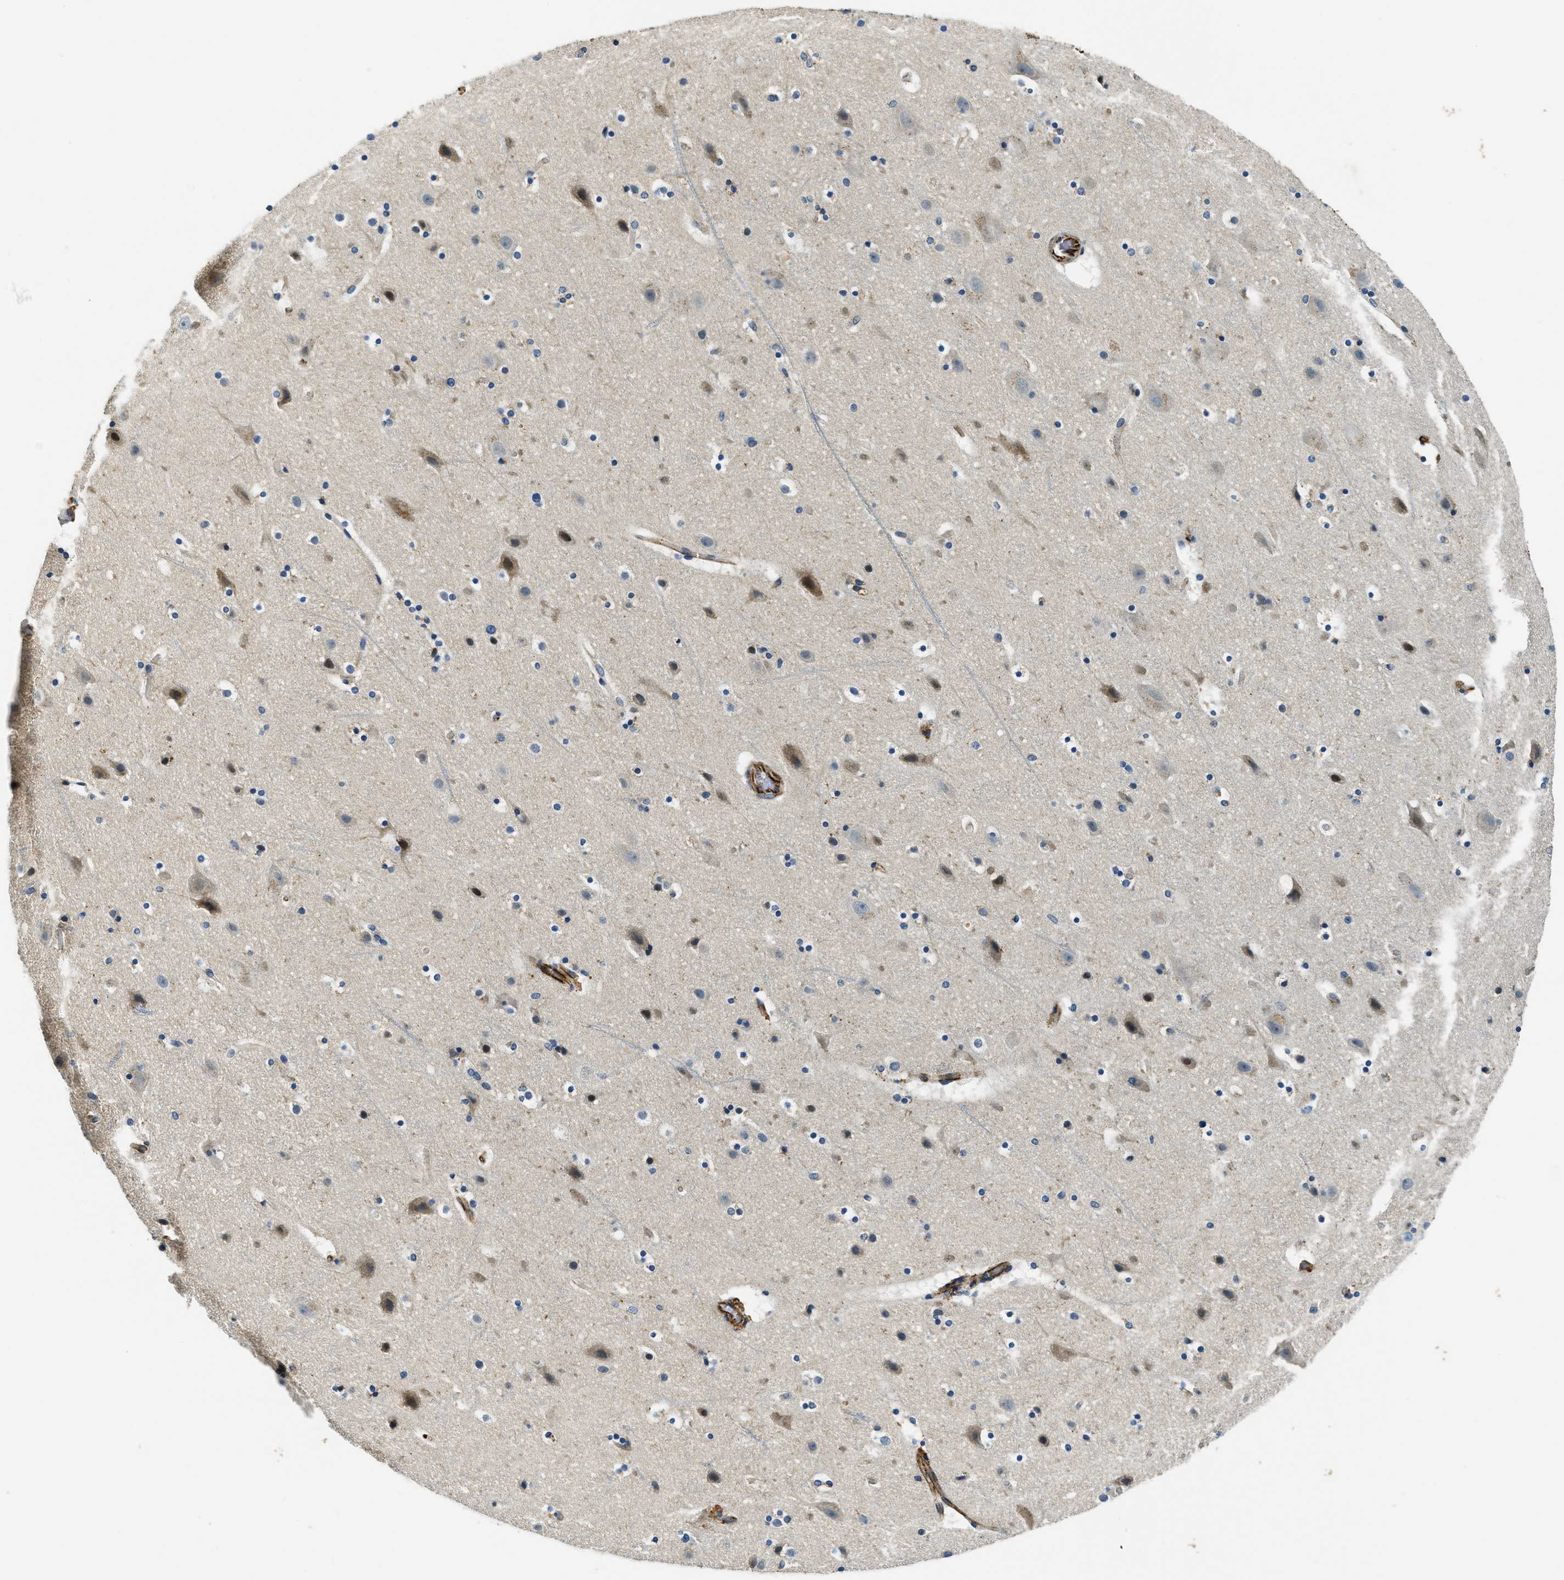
{"staining": {"intensity": "weak", "quantity": ">75%", "location": "cytoplasmic/membranous"}, "tissue": "cerebral cortex", "cell_type": "Endothelial cells", "image_type": "normal", "snomed": [{"axis": "morphology", "description": "Normal tissue, NOS"}, {"axis": "topography", "description": "Cerebral cortex"}], "caption": "DAB immunohistochemical staining of unremarkable human cerebral cortex shows weak cytoplasmic/membranous protein positivity in about >75% of endothelial cells.", "gene": "GNS", "patient": {"sex": "male", "age": 45}}